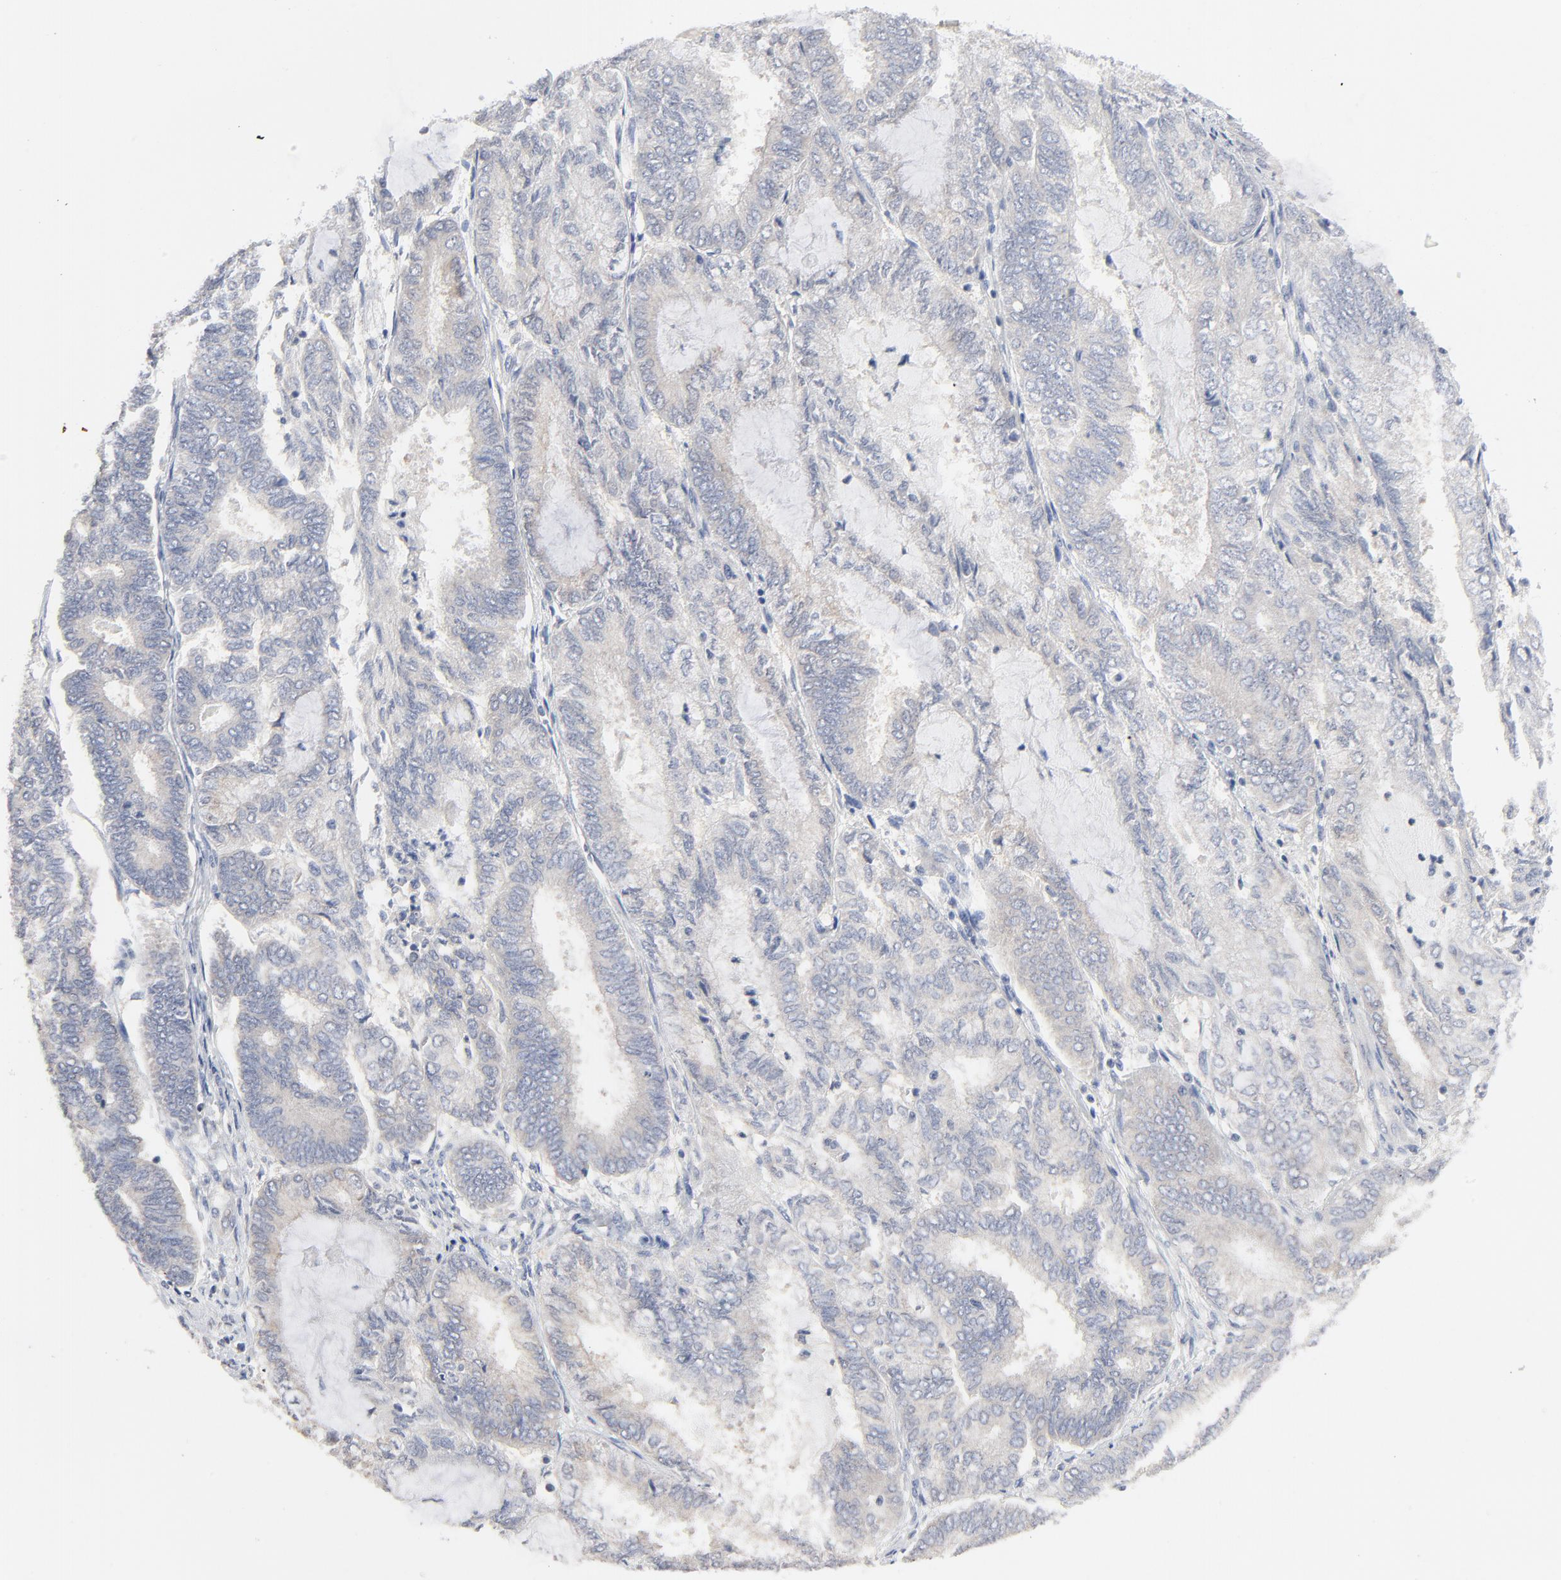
{"staining": {"intensity": "negative", "quantity": "none", "location": "none"}, "tissue": "endometrial cancer", "cell_type": "Tumor cells", "image_type": "cancer", "snomed": [{"axis": "morphology", "description": "Adenocarcinoma, NOS"}, {"axis": "topography", "description": "Endometrium"}], "caption": "High magnification brightfield microscopy of endometrial cancer stained with DAB (brown) and counterstained with hematoxylin (blue): tumor cells show no significant expression.", "gene": "FBXL5", "patient": {"sex": "female", "age": 59}}